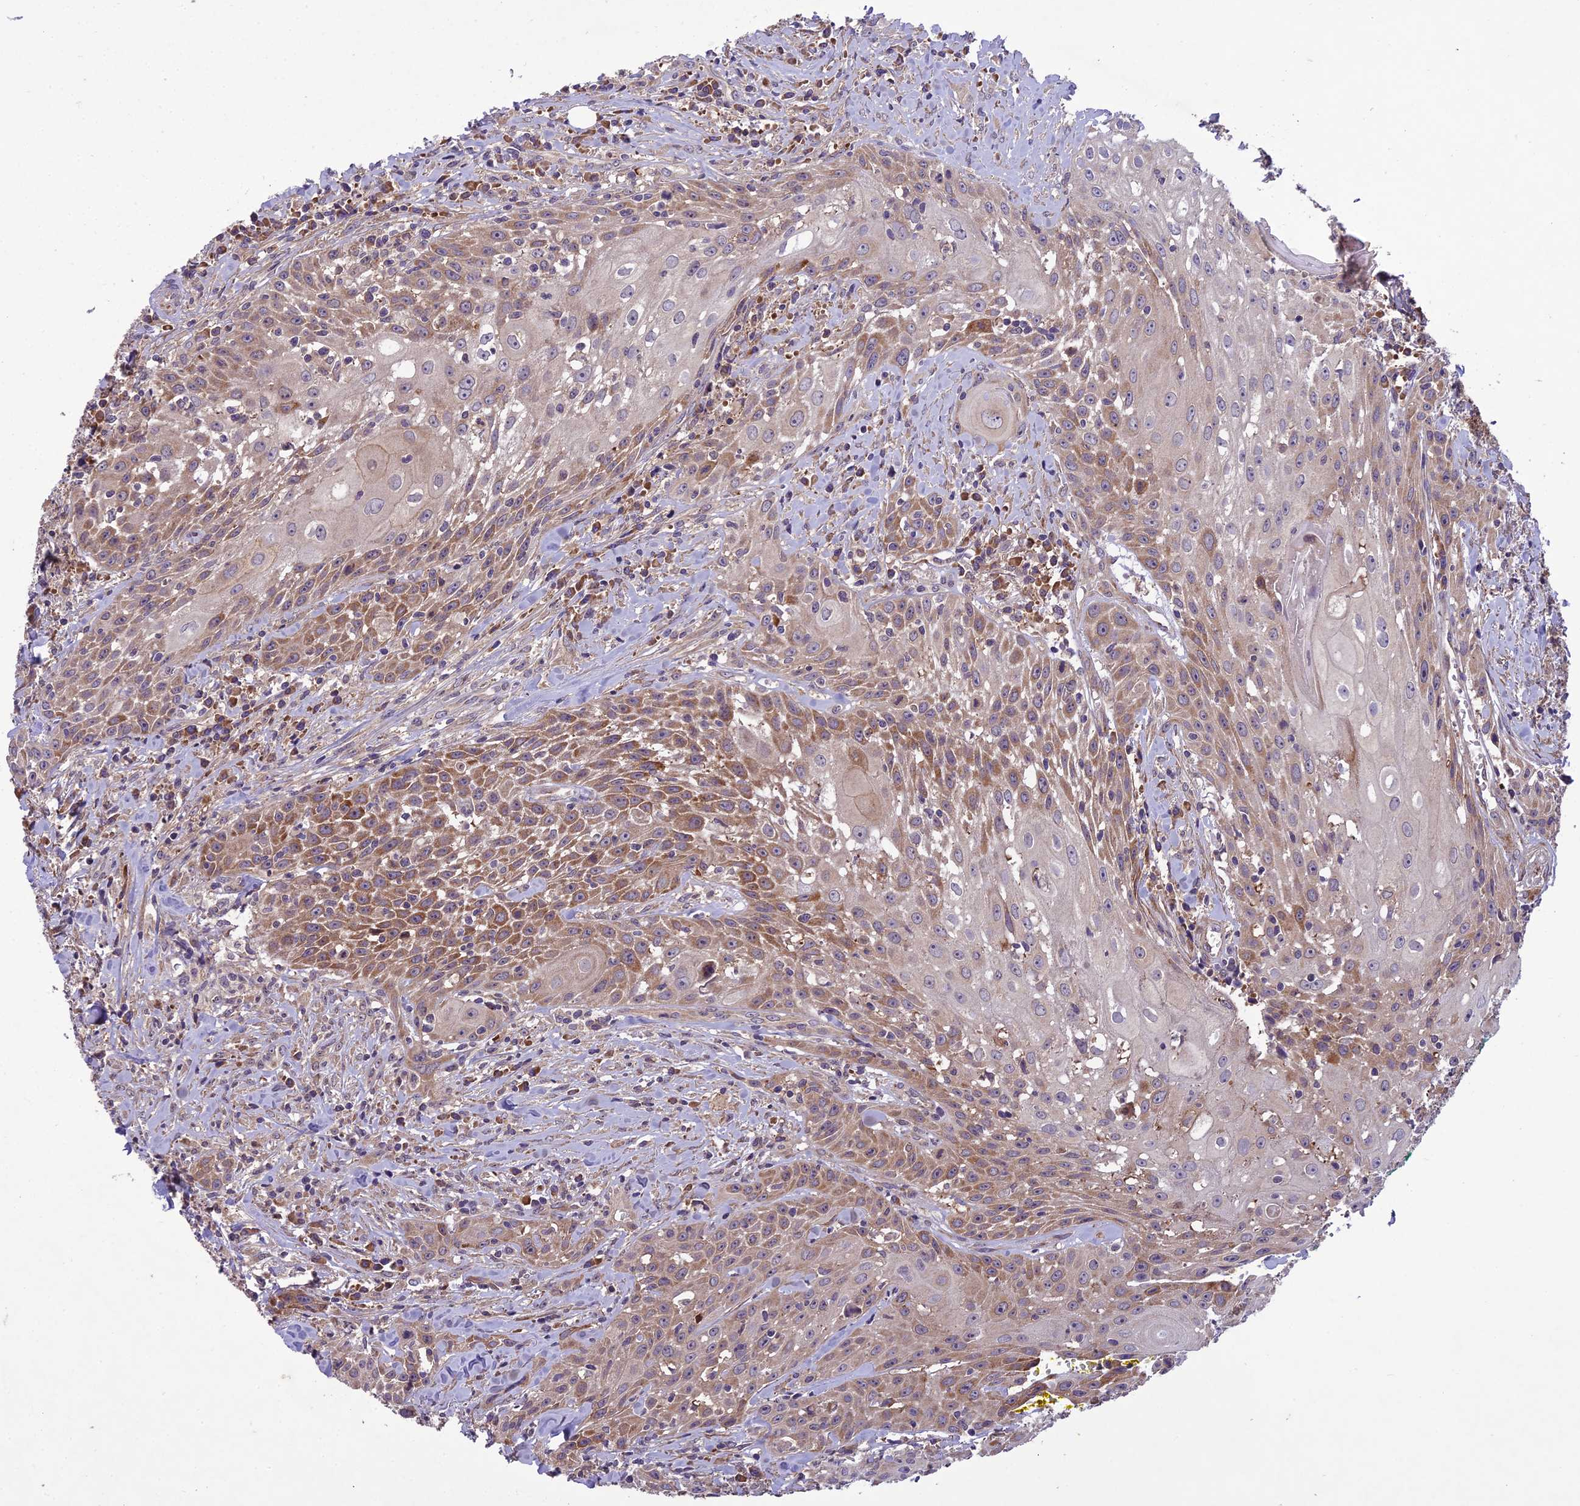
{"staining": {"intensity": "moderate", "quantity": ">75%", "location": "cytoplasmic/membranous"}, "tissue": "head and neck cancer", "cell_type": "Tumor cells", "image_type": "cancer", "snomed": [{"axis": "morphology", "description": "Squamous cell carcinoma, NOS"}, {"axis": "topography", "description": "Oral tissue"}, {"axis": "topography", "description": "Head-Neck"}], "caption": "Brown immunohistochemical staining in head and neck squamous cell carcinoma shows moderate cytoplasmic/membranous positivity in approximately >75% of tumor cells. (DAB = brown stain, brightfield microscopy at high magnification).", "gene": "CENPL", "patient": {"sex": "female", "age": 82}}